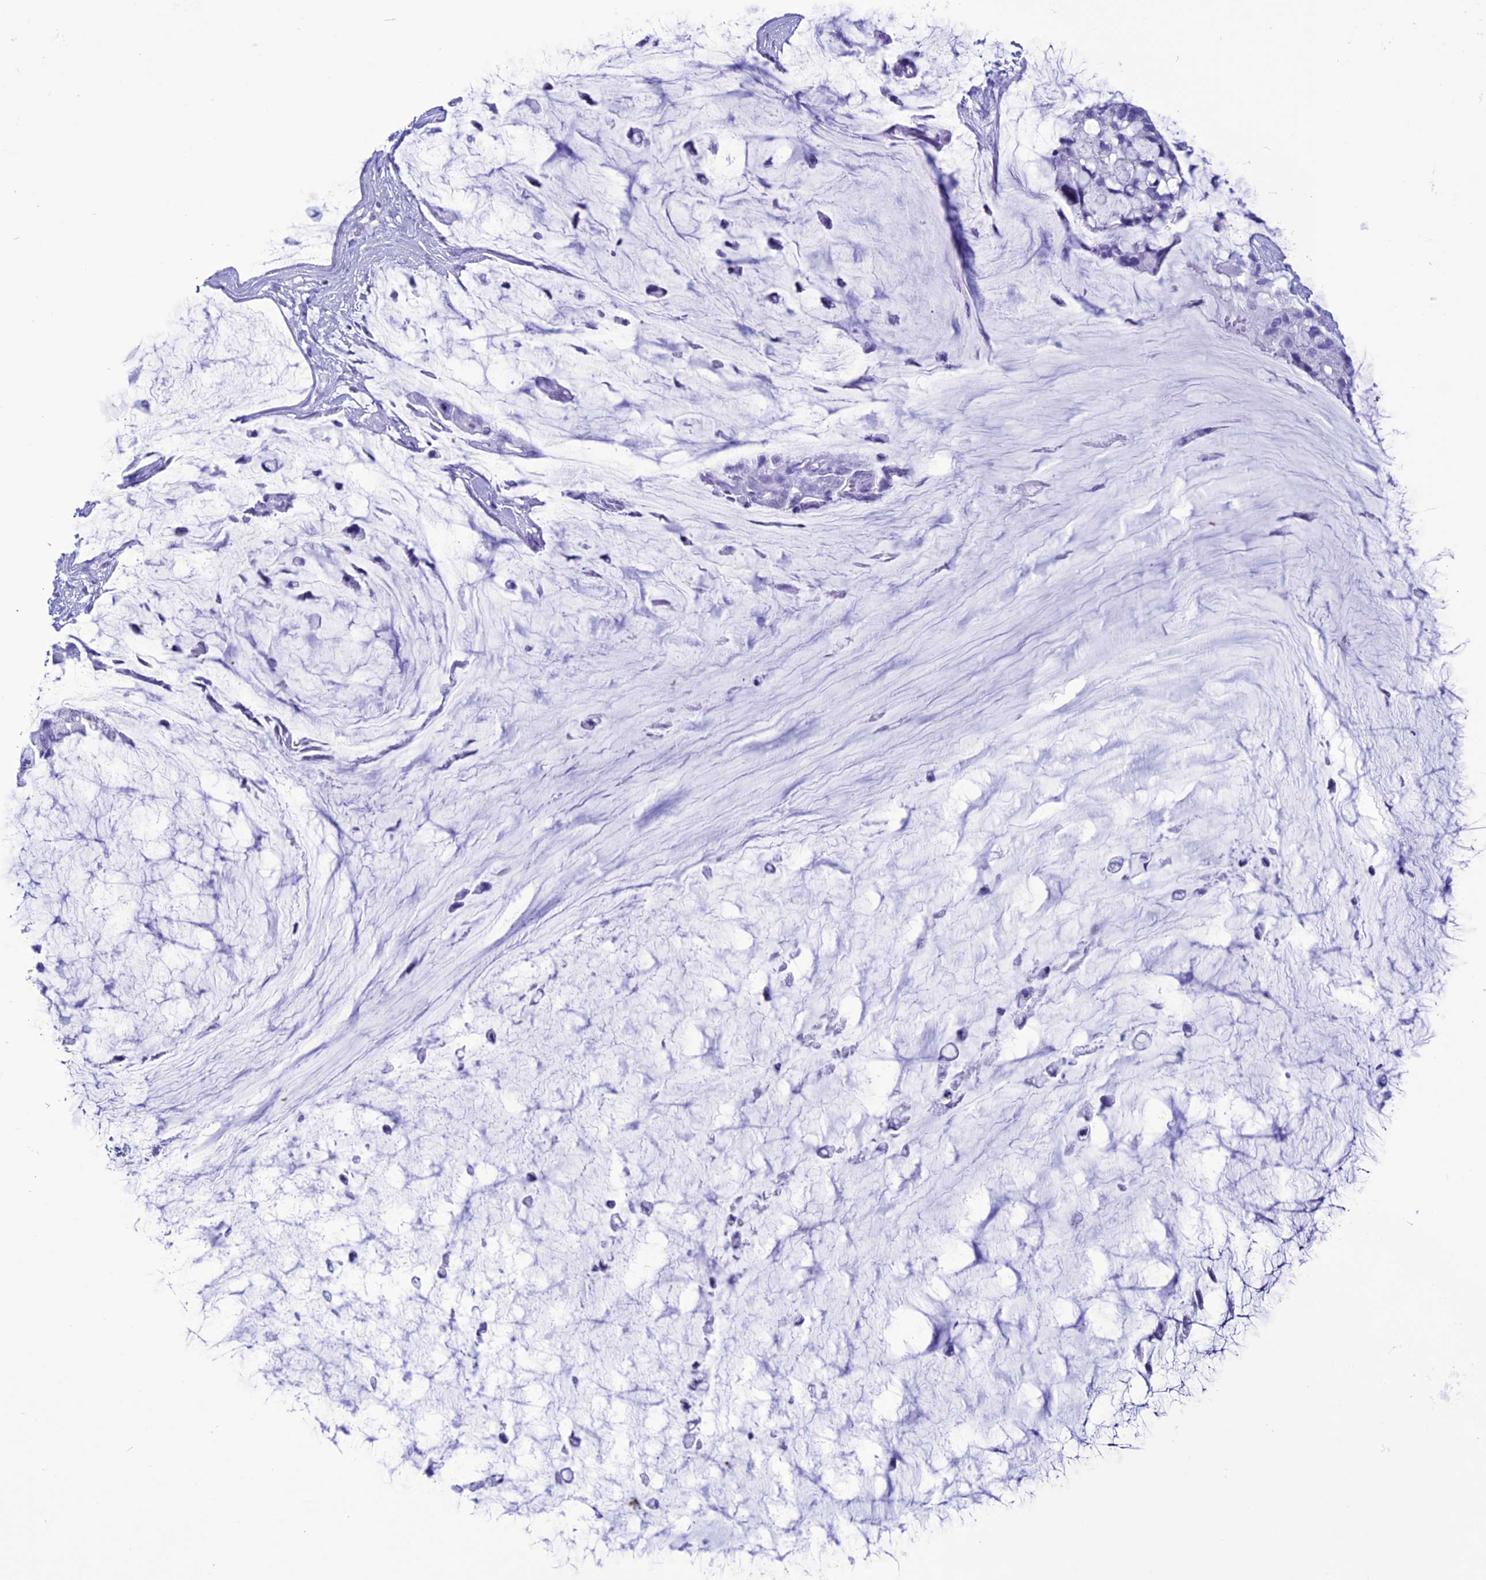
{"staining": {"intensity": "negative", "quantity": "none", "location": "none"}, "tissue": "ovarian cancer", "cell_type": "Tumor cells", "image_type": "cancer", "snomed": [{"axis": "morphology", "description": "Cystadenocarcinoma, mucinous, NOS"}, {"axis": "topography", "description": "Ovary"}], "caption": "High magnification brightfield microscopy of mucinous cystadenocarcinoma (ovarian) stained with DAB (3,3'-diaminobenzidine) (brown) and counterstained with hematoxylin (blue): tumor cells show no significant expression.", "gene": "MZB1", "patient": {"sex": "female", "age": 39}}